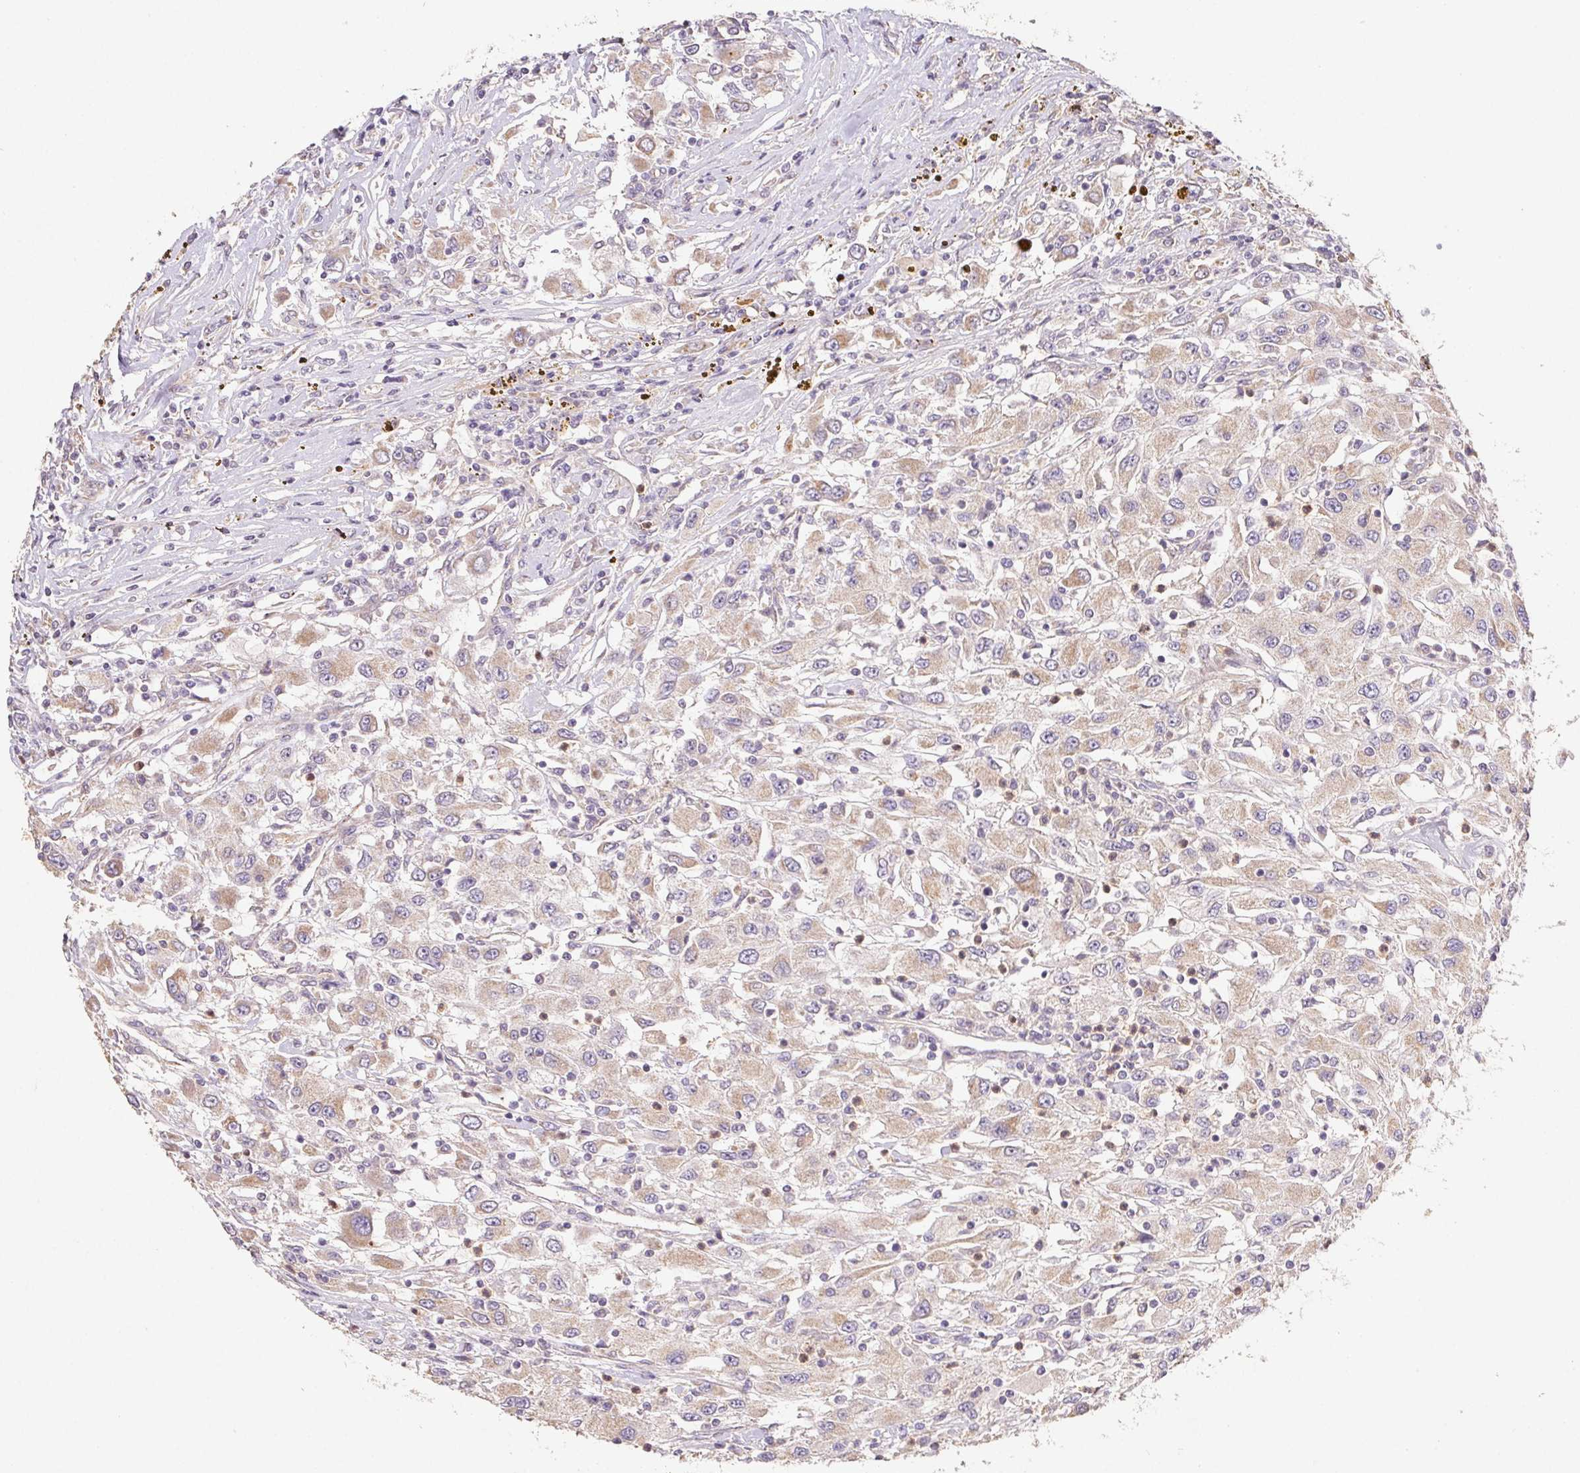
{"staining": {"intensity": "weak", "quantity": ">75%", "location": "cytoplasmic/membranous"}, "tissue": "renal cancer", "cell_type": "Tumor cells", "image_type": "cancer", "snomed": [{"axis": "morphology", "description": "Adenocarcinoma, NOS"}, {"axis": "topography", "description": "Kidney"}], "caption": "DAB immunohistochemical staining of renal cancer (adenocarcinoma) exhibits weak cytoplasmic/membranous protein expression in about >75% of tumor cells.", "gene": "RAB11A", "patient": {"sex": "female", "age": 67}}